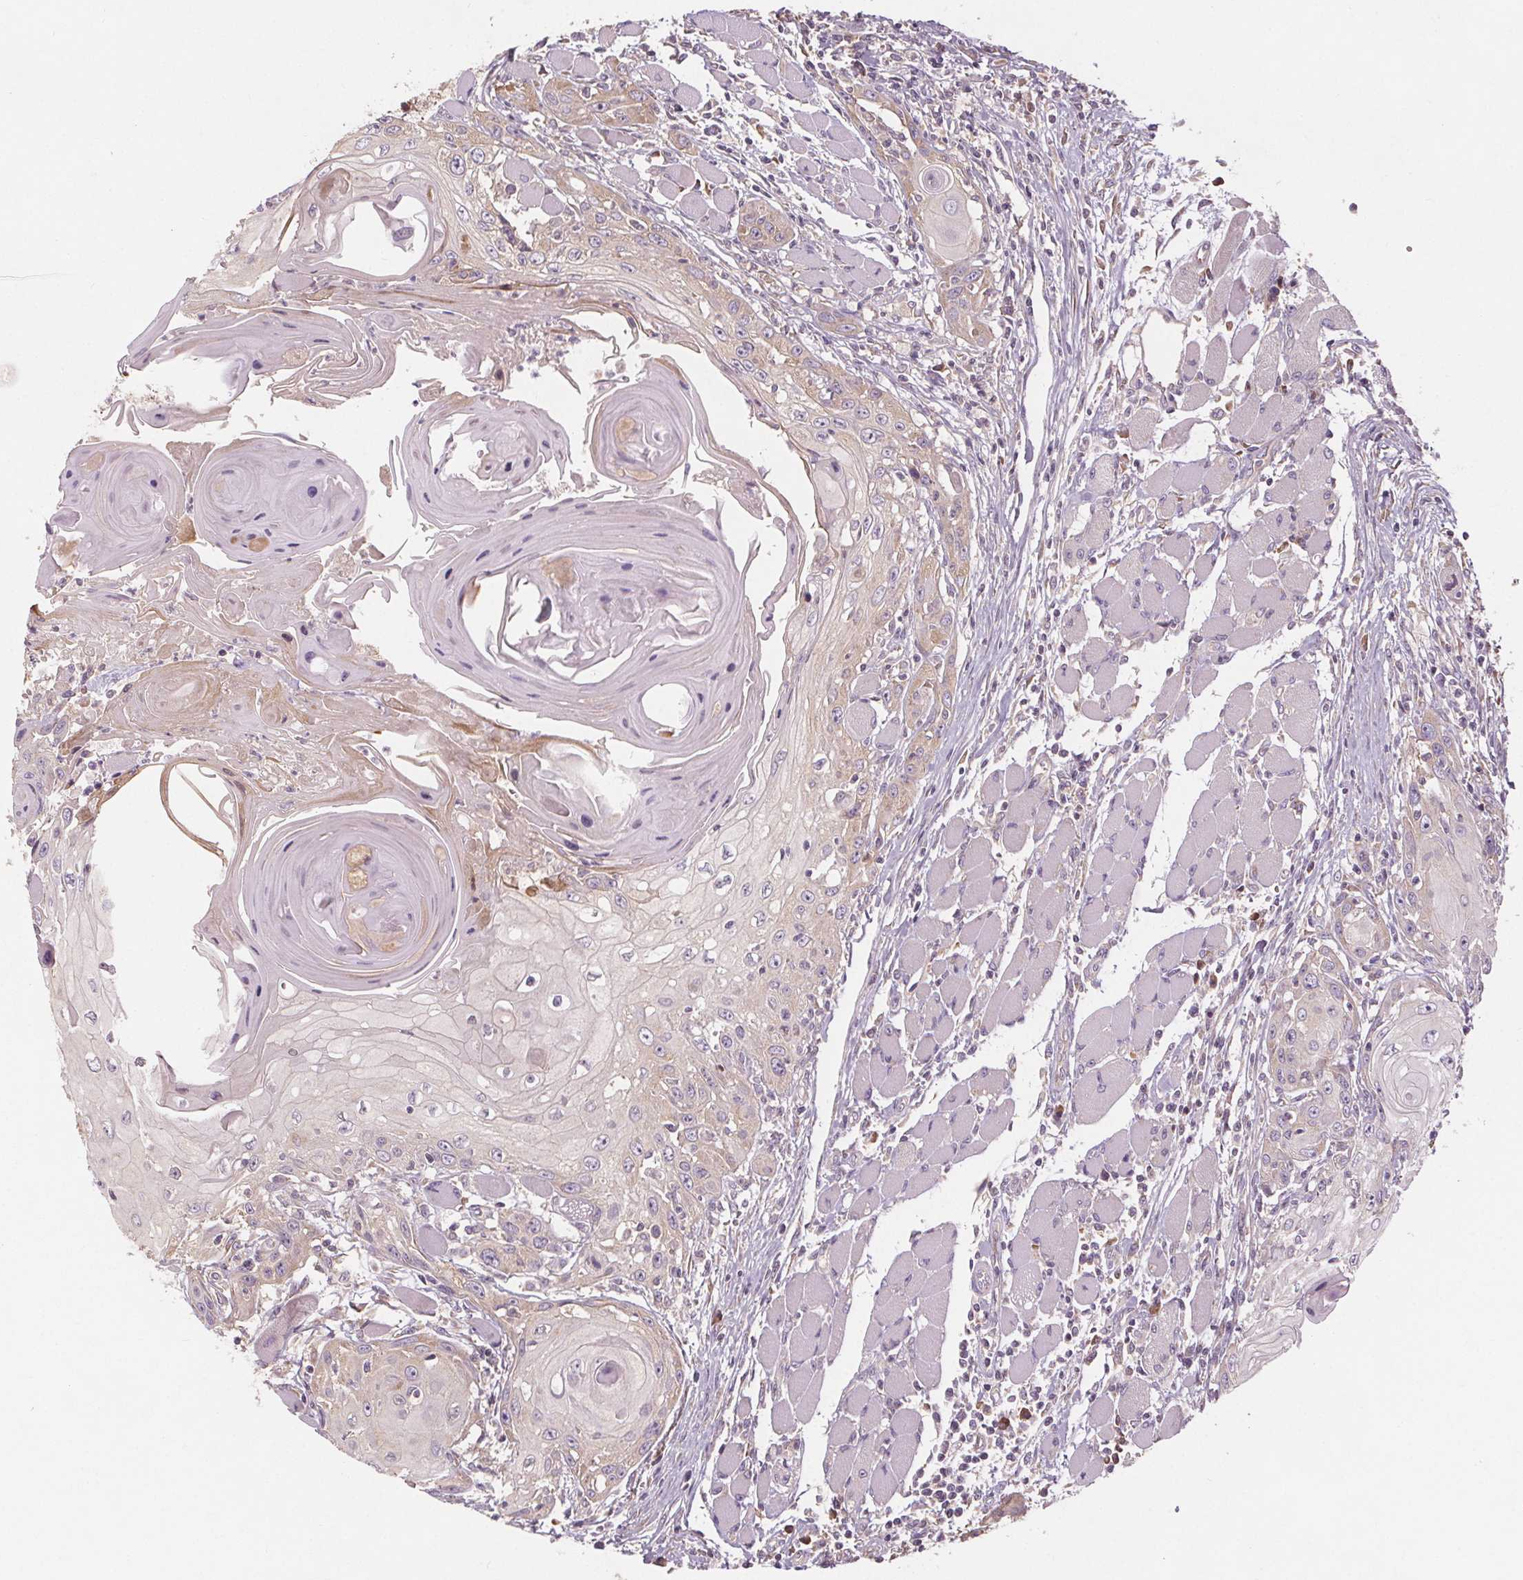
{"staining": {"intensity": "weak", "quantity": "<25%", "location": "cytoplasmic/membranous"}, "tissue": "head and neck cancer", "cell_type": "Tumor cells", "image_type": "cancer", "snomed": [{"axis": "morphology", "description": "Squamous cell carcinoma, NOS"}, {"axis": "topography", "description": "Head-Neck"}], "caption": "Tumor cells show no significant positivity in head and neck cancer. (Brightfield microscopy of DAB IHC at high magnification).", "gene": "TMEM80", "patient": {"sex": "female", "age": 80}}